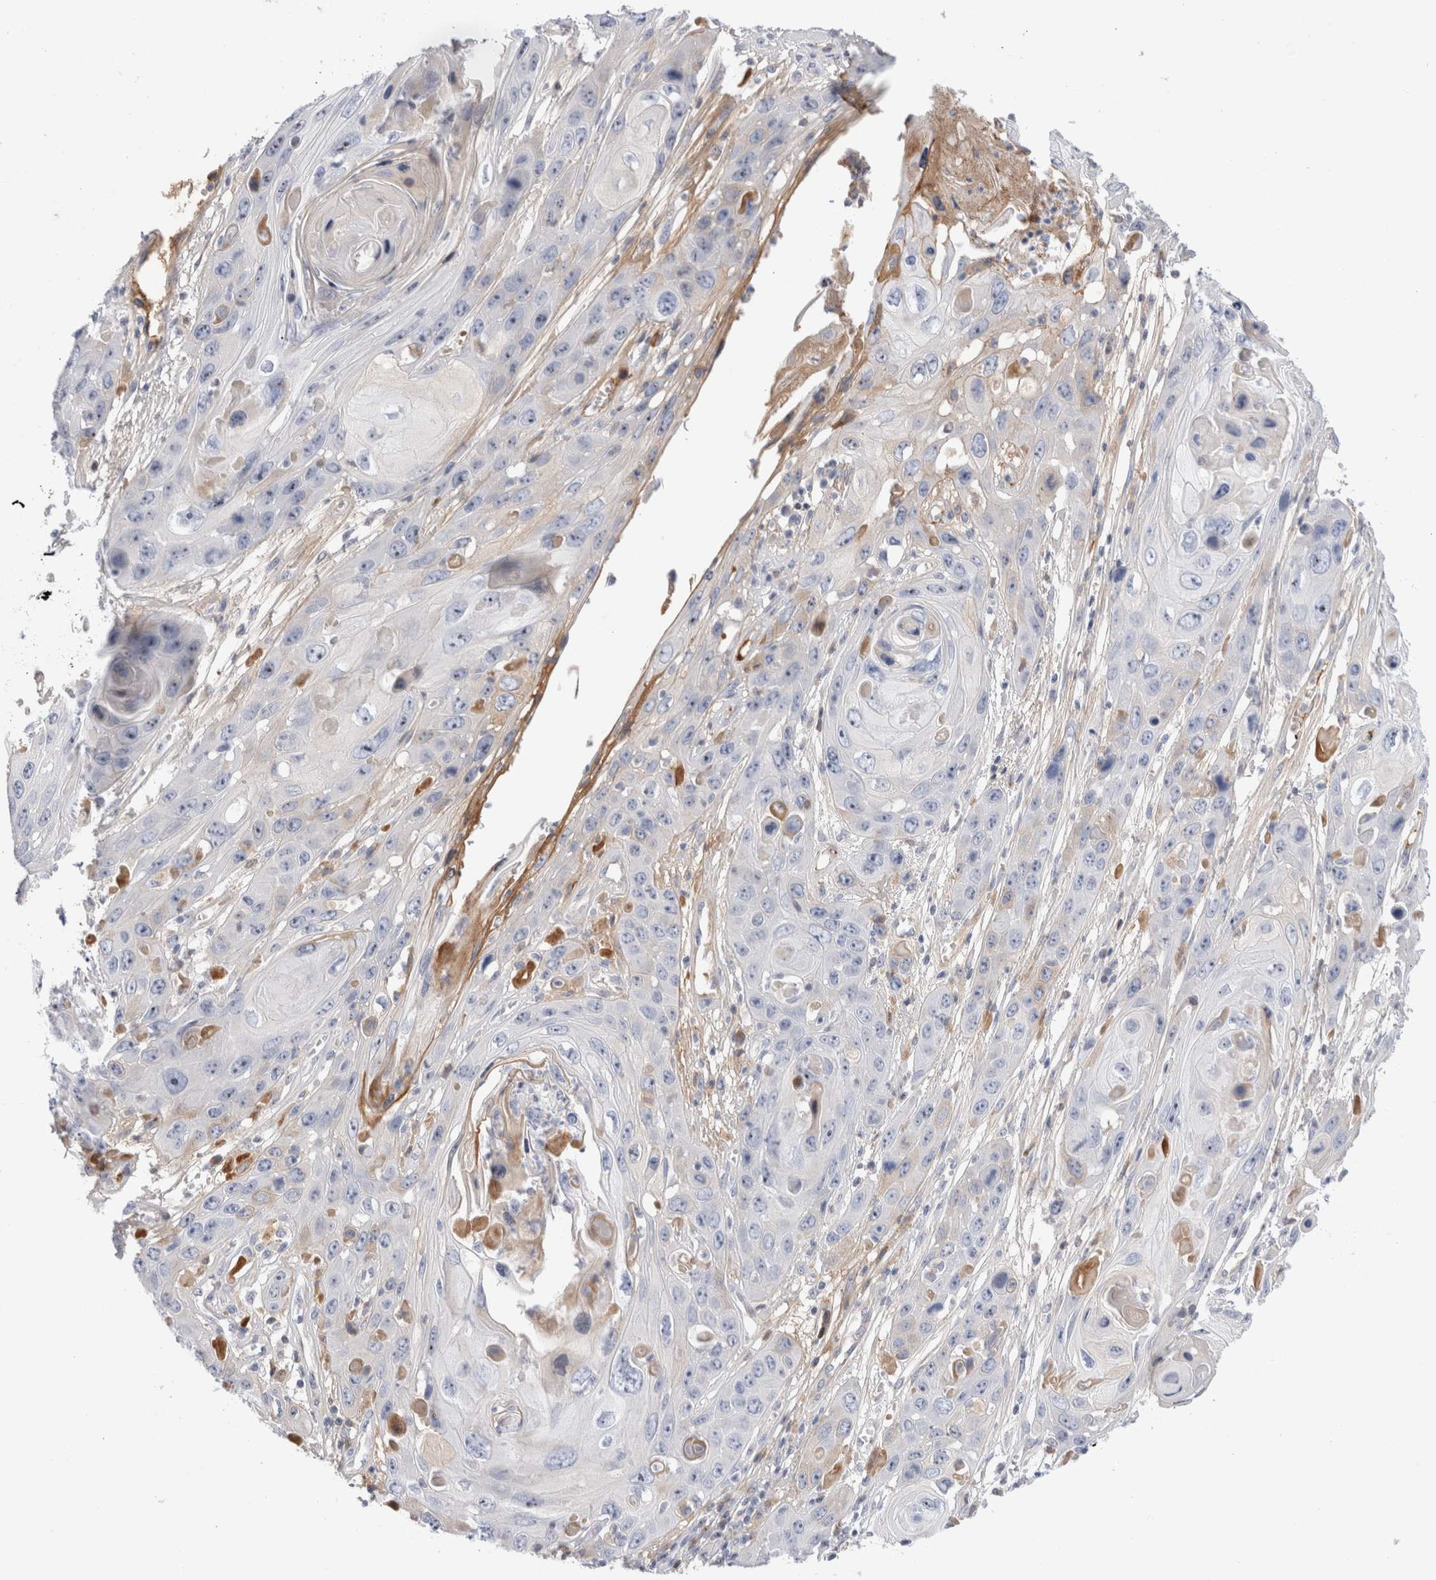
{"staining": {"intensity": "negative", "quantity": "none", "location": "none"}, "tissue": "skin cancer", "cell_type": "Tumor cells", "image_type": "cancer", "snomed": [{"axis": "morphology", "description": "Squamous cell carcinoma, NOS"}, {"axis": "topography", "description": "Skin"}], "caption": "DAB immunohistochemical staining of human skin squamous cell carcinoma demonstrates no significant expression in tumor cells.", "gene": "ECHDC2", "patient": {"sex": "male", "age": 55}}